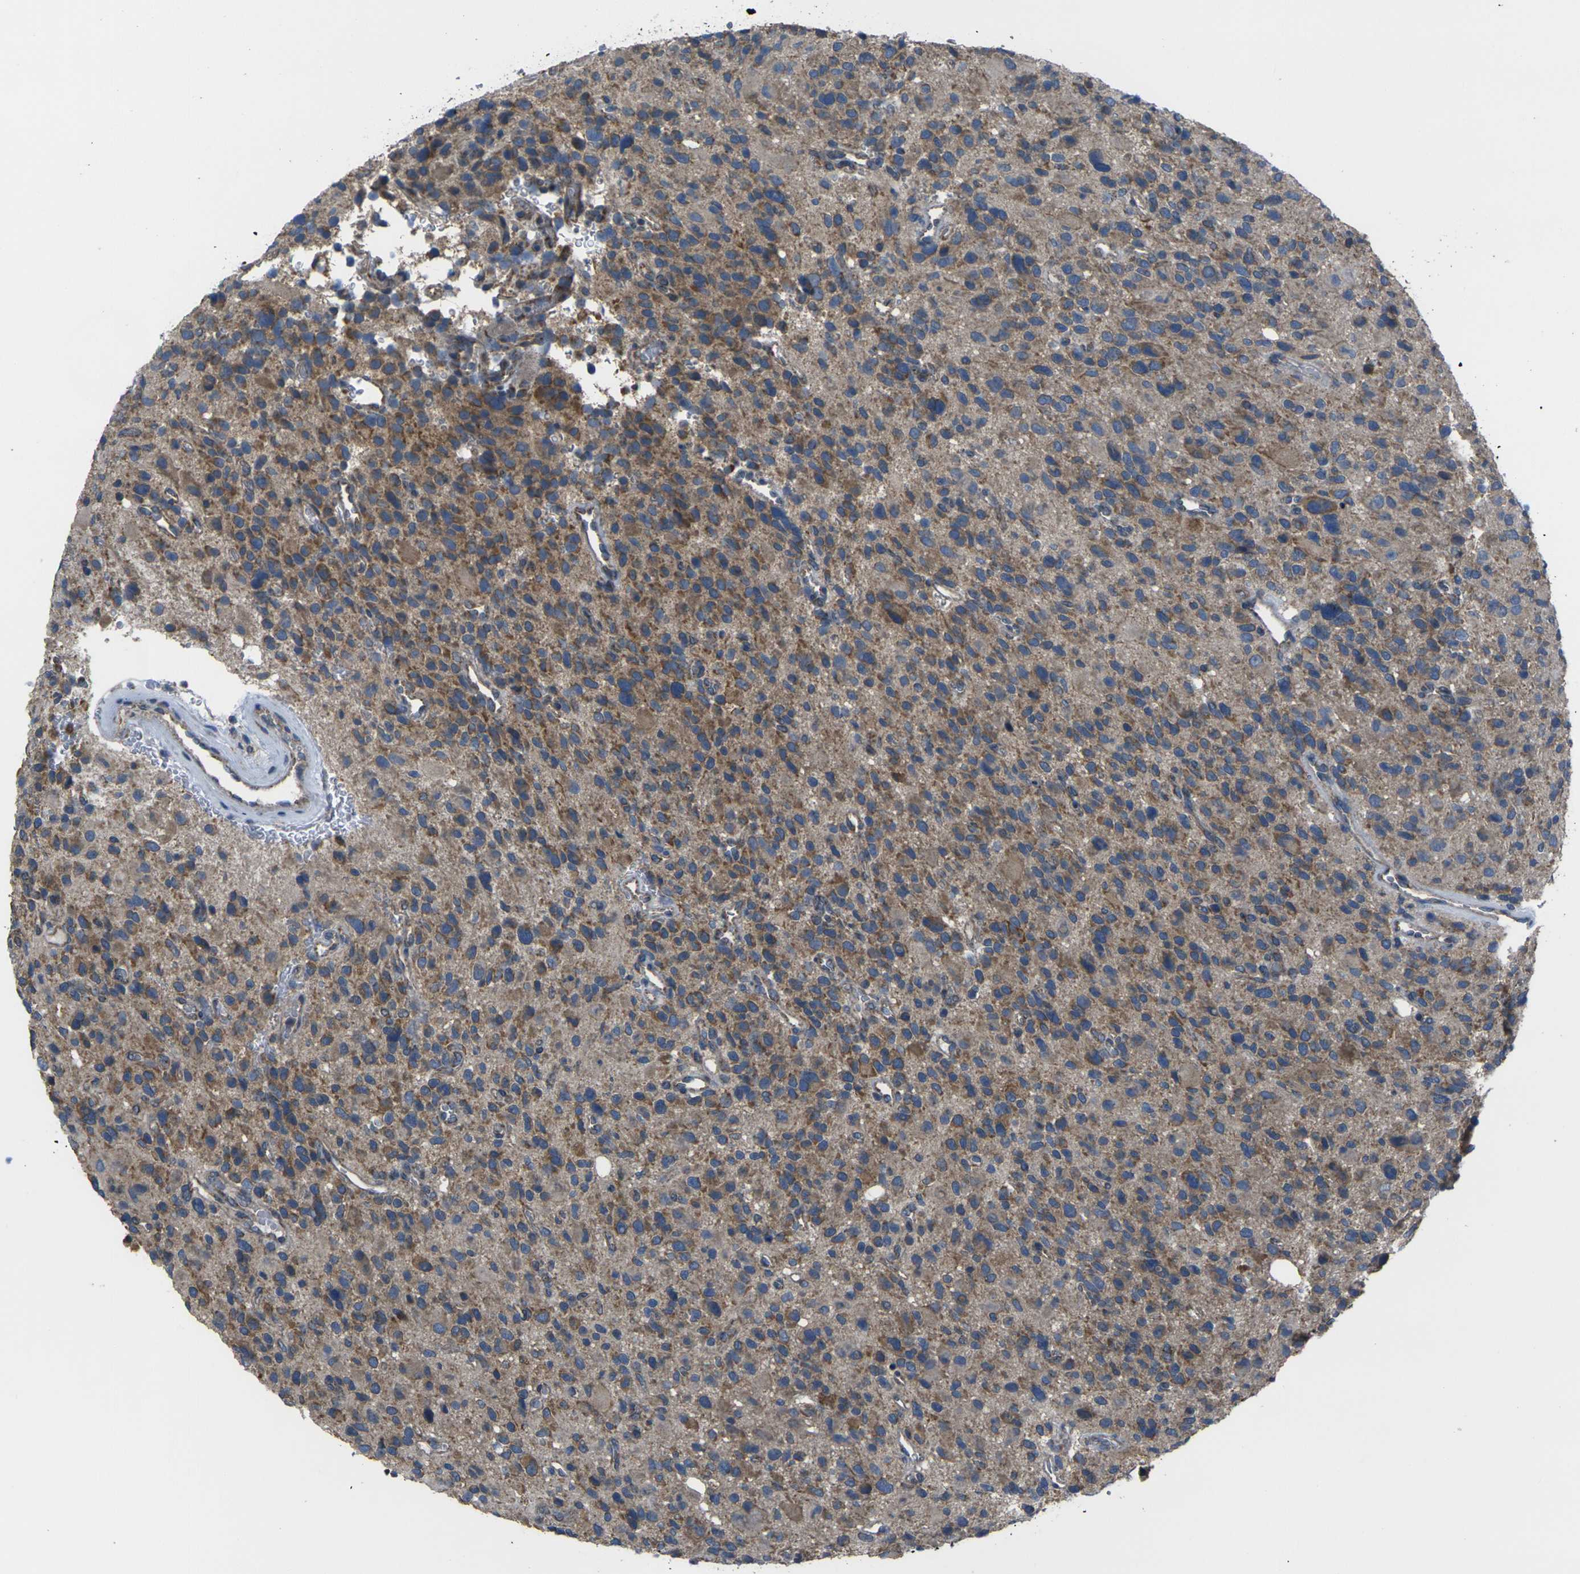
{"staining": {"intensity": "moderate", "quantity": "25%-75%", "location": "cytoplasmic/membranous"}, "tissue": "glioma", "cell_type": "Tumor cells", "image_type": "cancer", "snomed": [{"axis": "morphology", "description": "Glioma, malignant, High grade"}, {"axis": "topography", "description": "Brain"}], "caption": "Glioma tissue reveals moderate cytoplasmic/membranous expression in about 25%-75% of tumor cells, visualized by immunohistochemistry. Using DAB (3,3'-diaminobenzidine) (brown) and hematoxylin (blue) stains, captured at high magnification using brightfield microscopy.", "gene": "TMEM120B", "patient": {"sex": "male", "age": 48}}